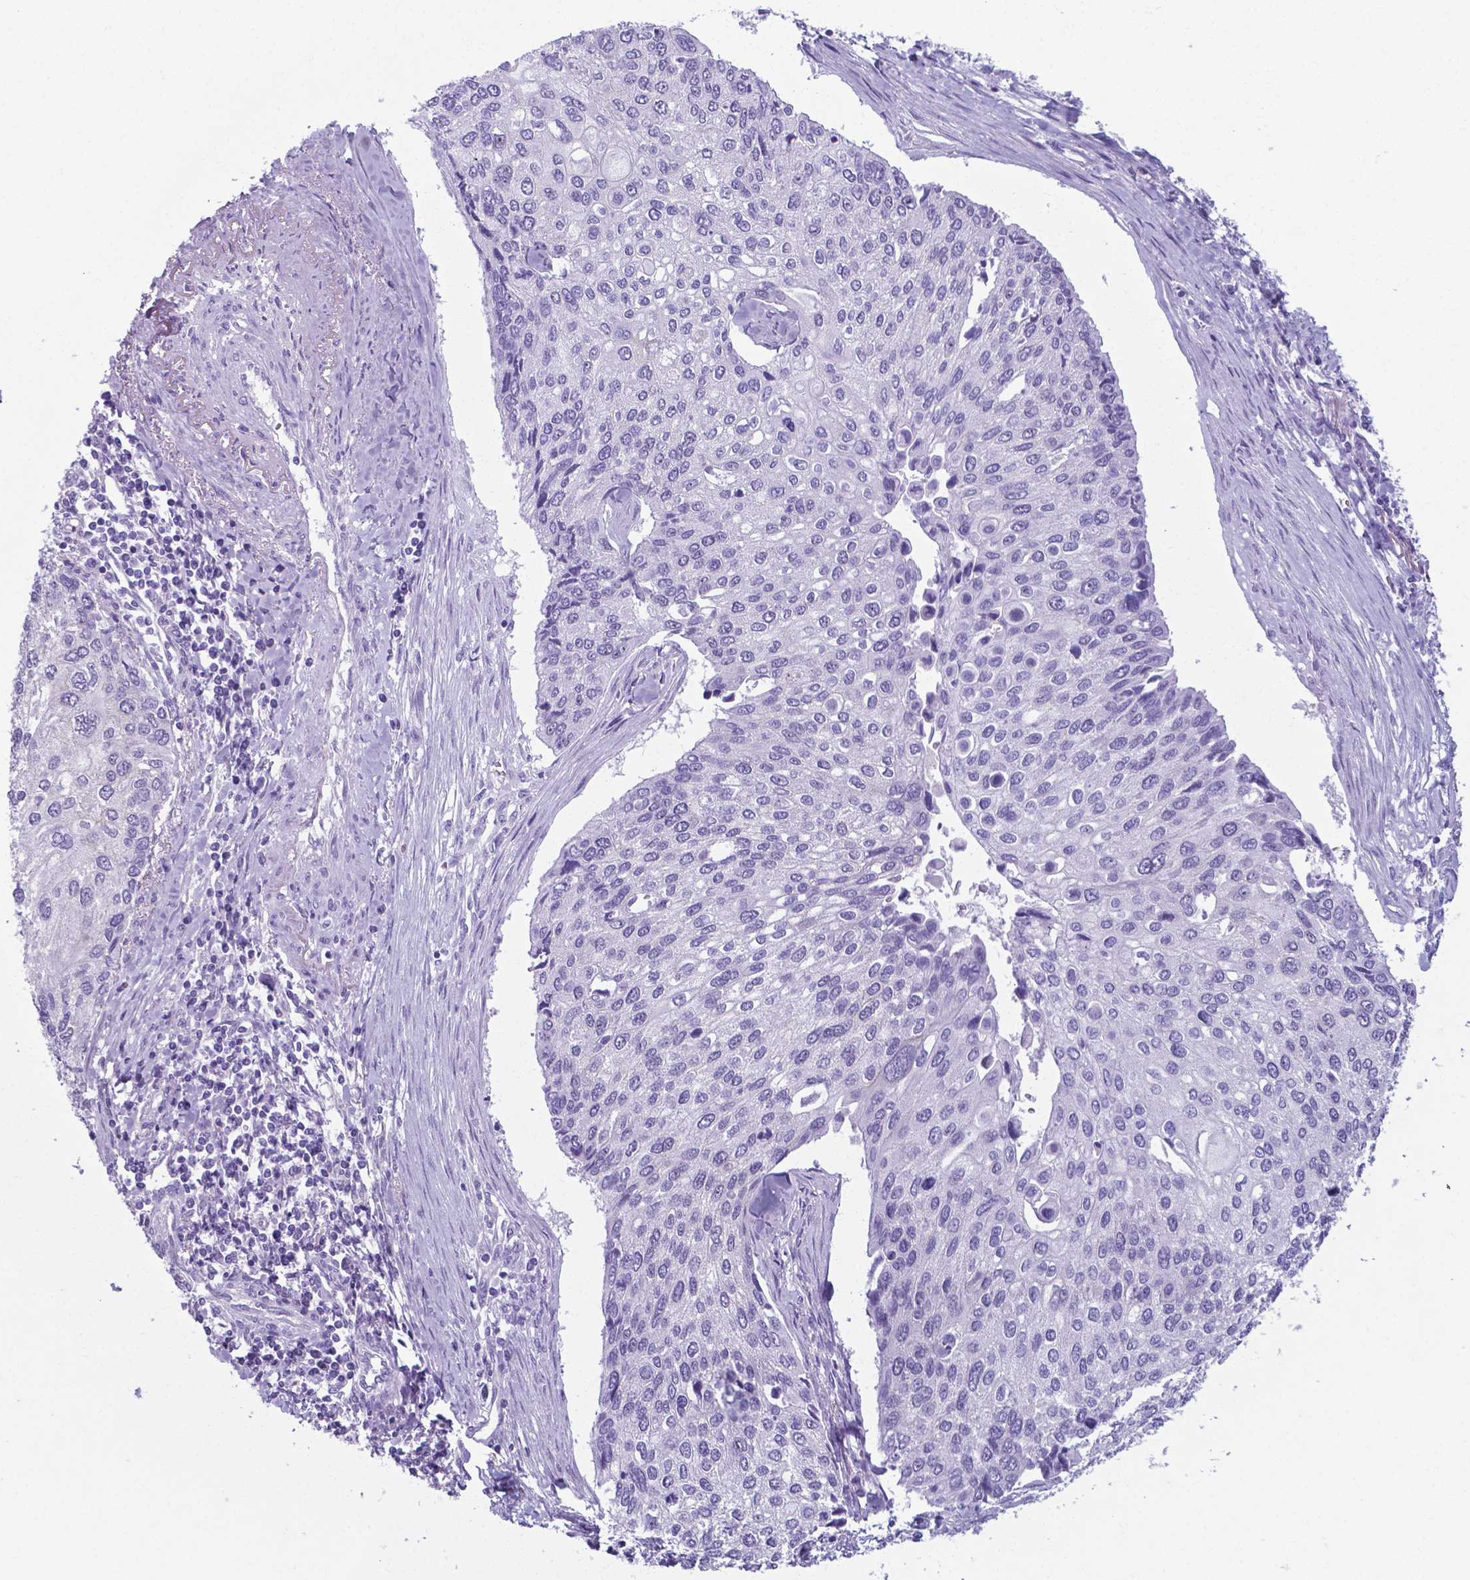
{"staining": {"intensity": "negative", "quantity": "none", "location": "none"}, "tissue": "lung cancer", "cell_type": "Tumor cells", "image_type": "cancer", "snomed": [{"axis": "morphology", "description": "Squamous cell carcinoma, NOS"}, {"axis": "morphology", "description": "Squamous cell carcinoma, metastatic, NOS"}, {"axis": "topography", "description": "Lung"}], "caption": "This is an immunohistochemistry (IHC) micrograph of human lung cancer. There is no staining in tumor cells.", "gene": "AP5B1", "patient": {"sex": "male", "age": 63}}